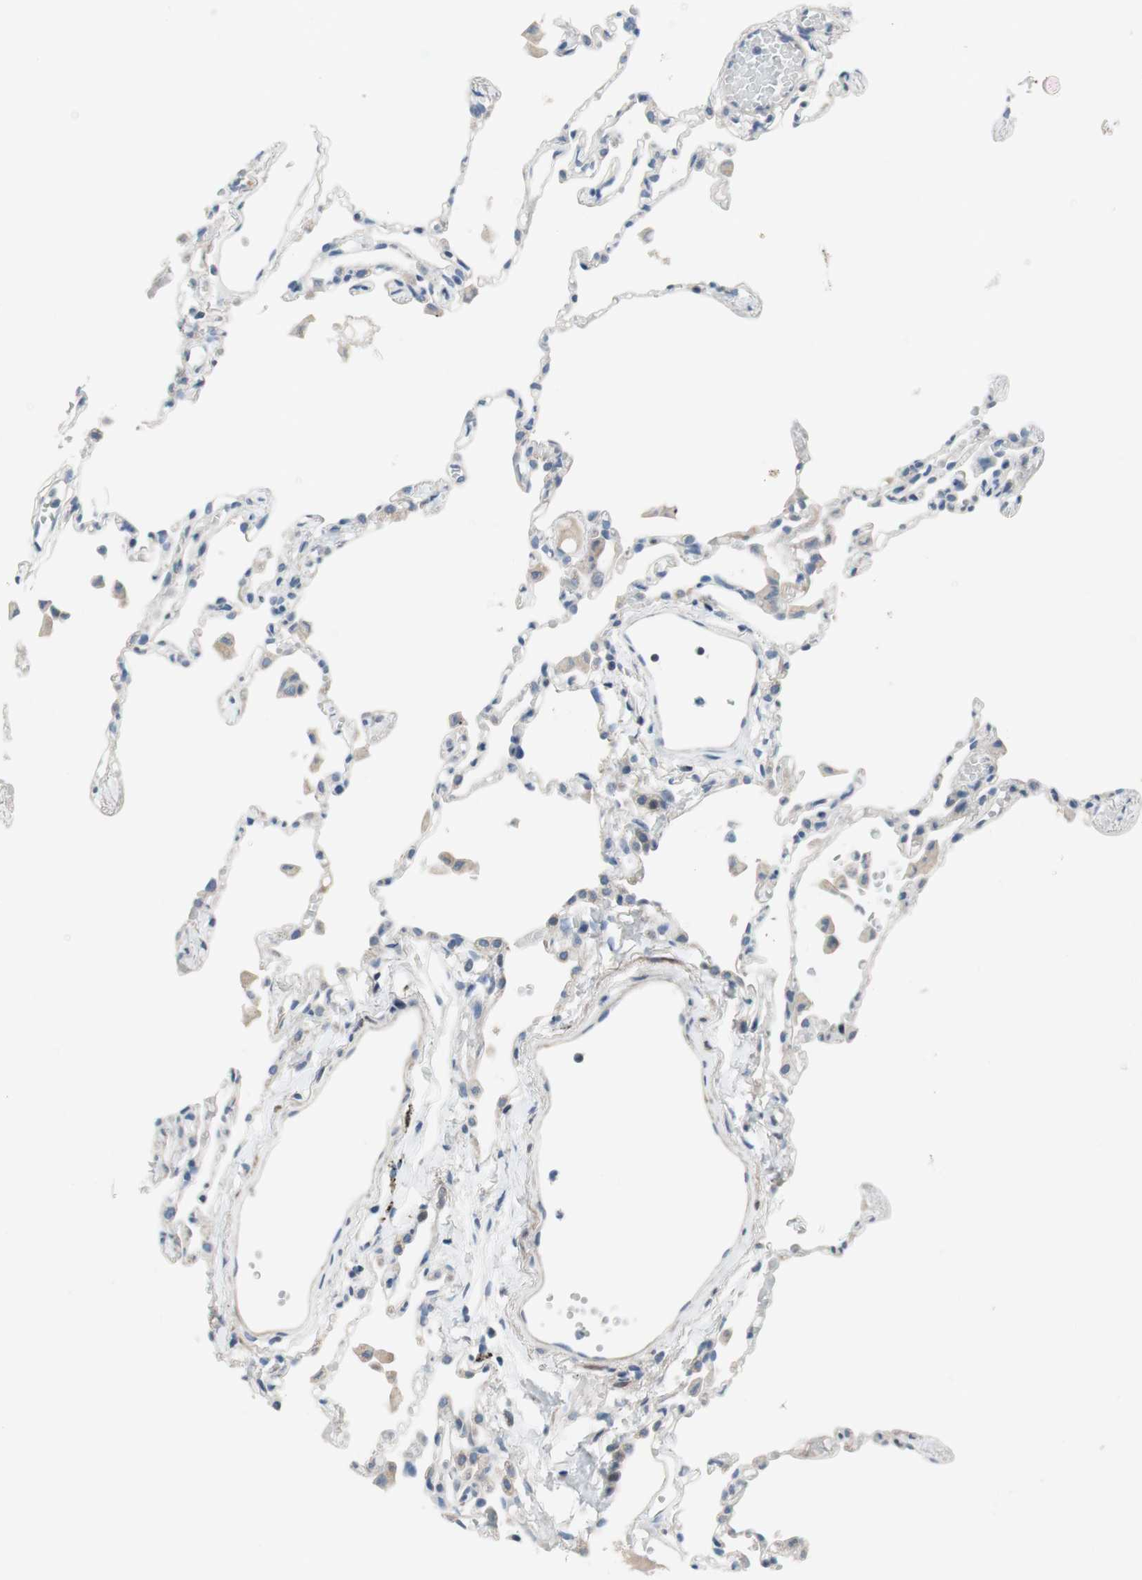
{"staining": {"intensity": "negative", "quantity": "none", "location": "none"}, "tissue": "lung", "cell_type": "Alveolar cells", "image_type": "normal", "snomed": [{"axis": "morphology", "description": "Normal tissue, NOS"}, {"axis": "topography", "description": "Lung"}], "caption": "A photomicrograph of human lung is negative for staining in alveolar cells. The staining was performed using DAB to visualize the protein expression in brown, while the nuclei were stained in blue with hematoxylin (Magnification: 20x).", "gene": "TACR3", "patient": {"sex": "female", "age": 49}}